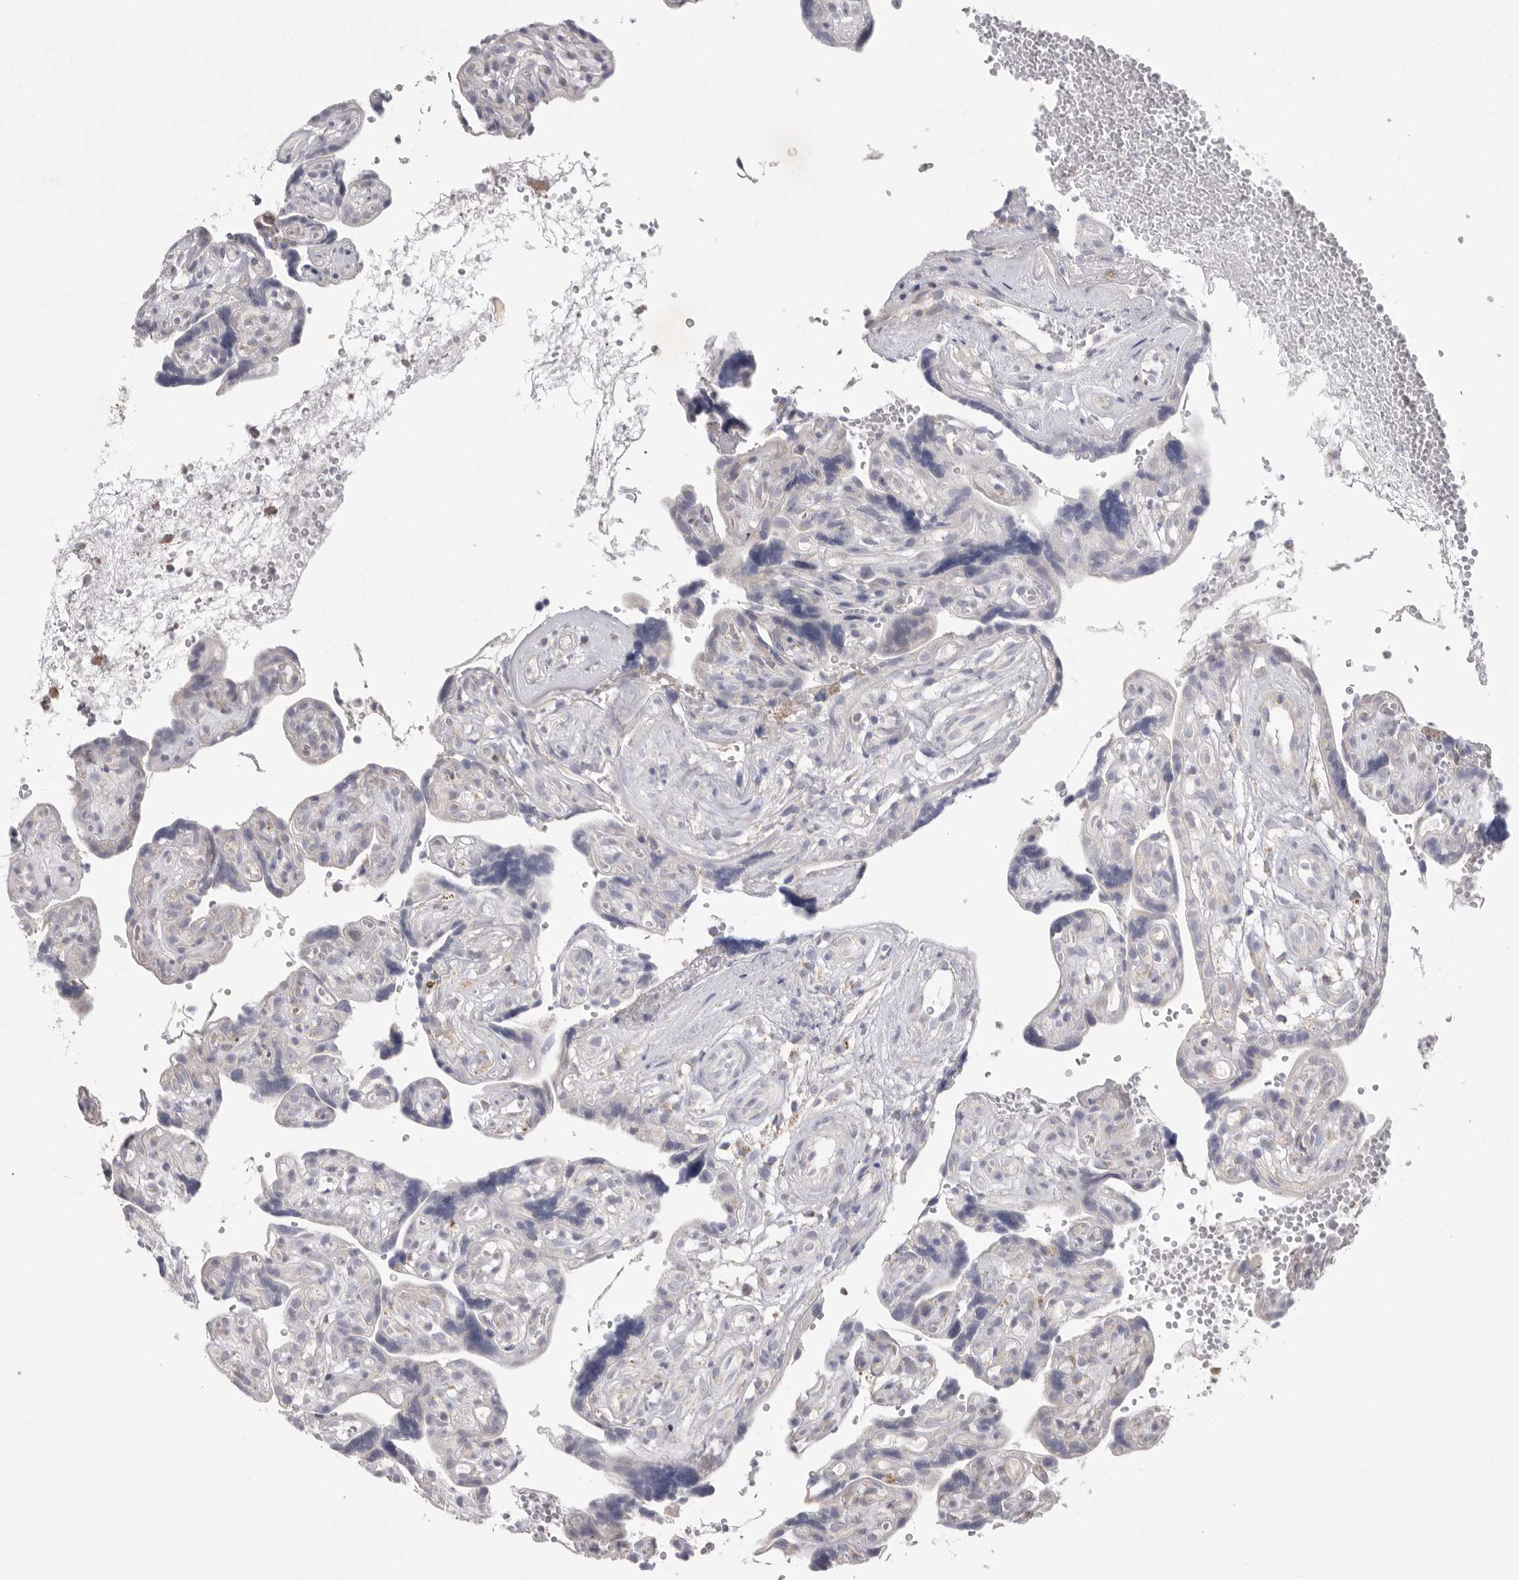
{"staining": {"intensity": "moderate", "quantity": "25%-75%", "location": "cytoplasmic/membranous"}, "tissue": "placenta", "cell_type": "Decidual cells", "image_type": "normal", "snomed": [{"axis": "morphology", "description": "Normal tissue, NOS"}, {"axis": "topography", "description": "Placenta"}], "caption": "Decidual cells display moderate cytoplasmic/membranous positivity in approximately 25%-75% of cells in normal placenta.", "gene": "VDAC3", "patient": {"sex": "female", "age": 30}}